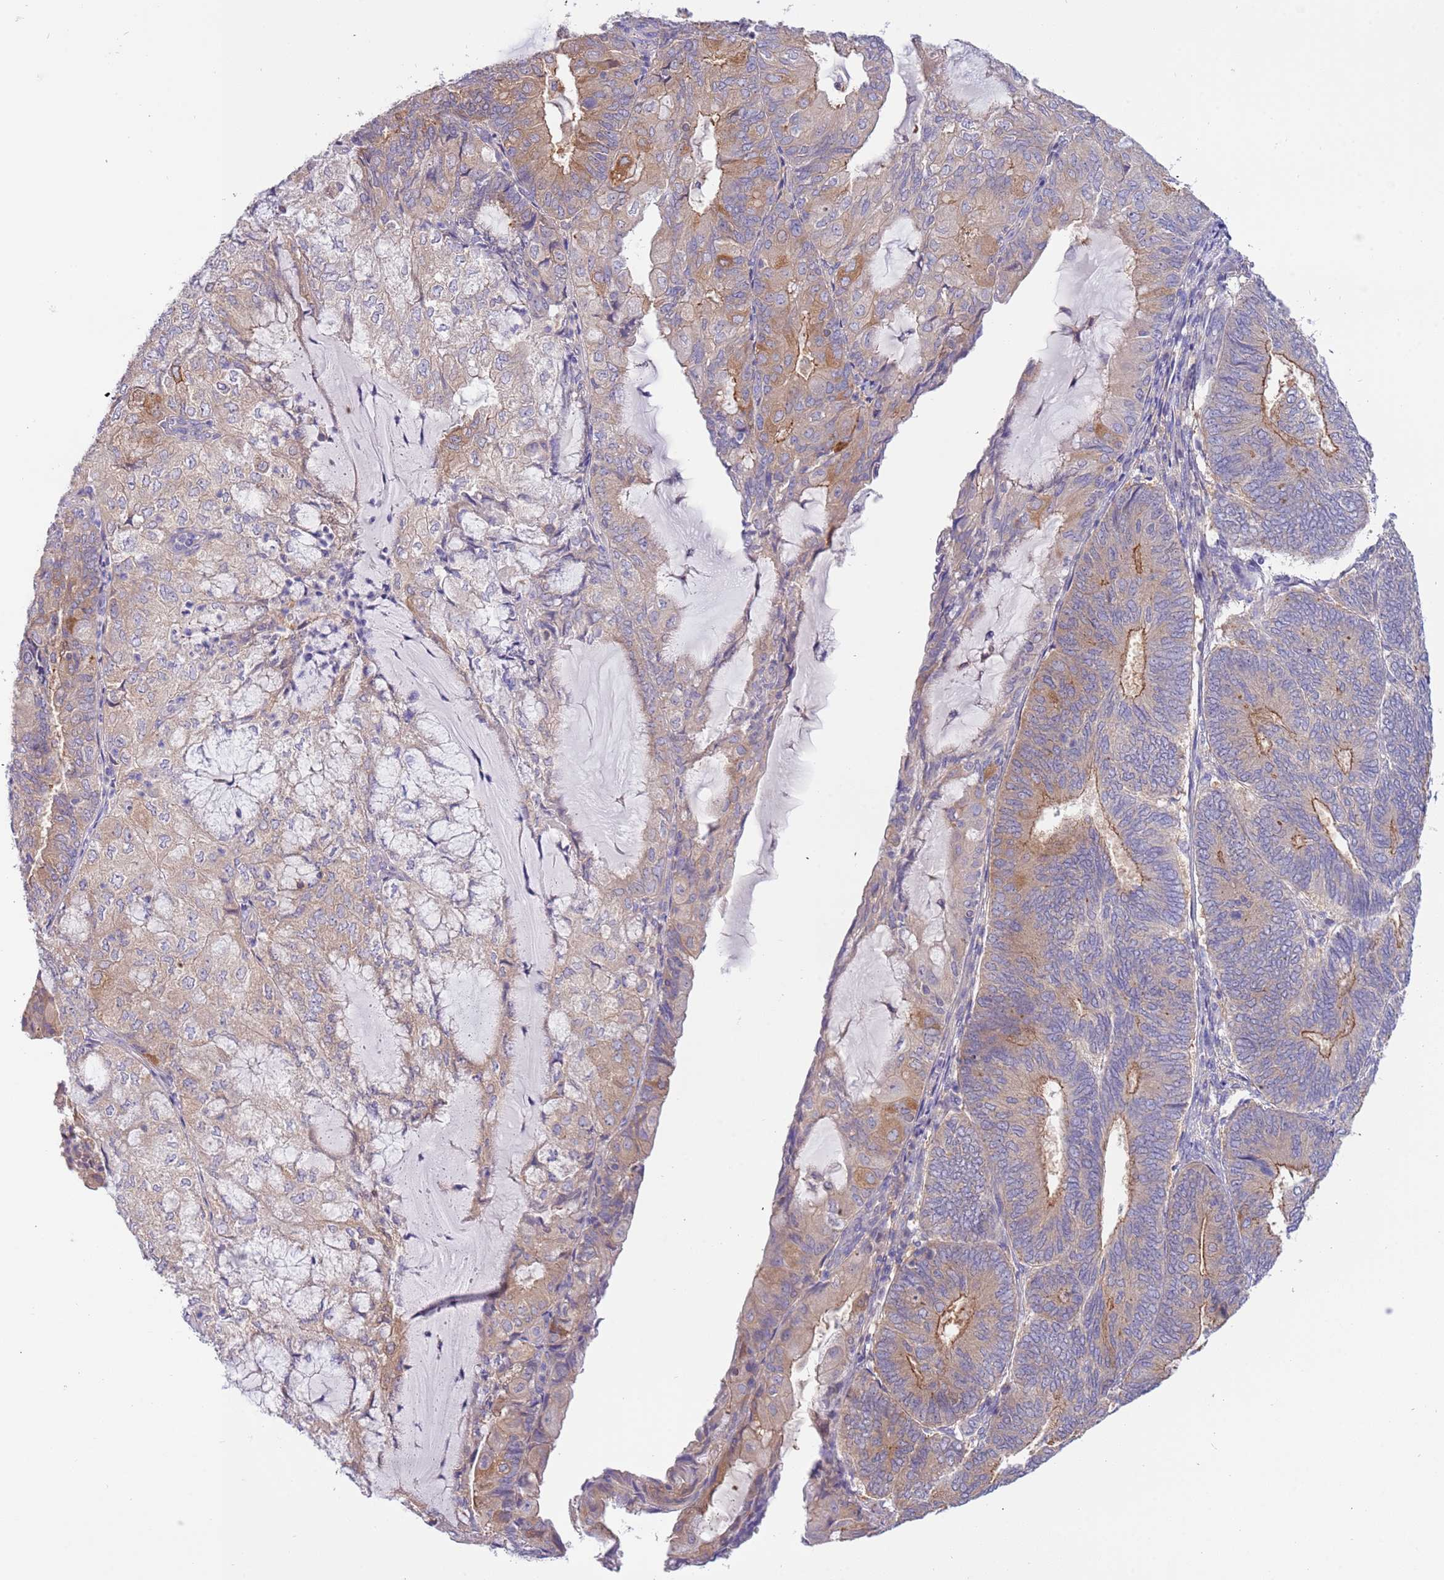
{"staining": {"intensity": "moderate", "quantity": "25%-75%", "location": "cytoplasmic/membranous"}, "tissue": "endometrial cancer", "cell_type": "Tumor cells", "image_type": "cancer", "snomed": [{"axis": "morphology", "description": "Adenocarcinoma, NOS"}, {"axis": "topography", "description": "Endometrium"}], "caption": "This histopathology image exhibits endometrial cancer (adenocarcinoma) stained with immunohistochemistry (IHC) to label a protein in brown. The cytoplasmic/membranous of tumor cells show moderate positivity for the protein. Nuclei are counter-stained blue.", "gene": "STIP1", "patient": {"sex": "female", "age": 81}}